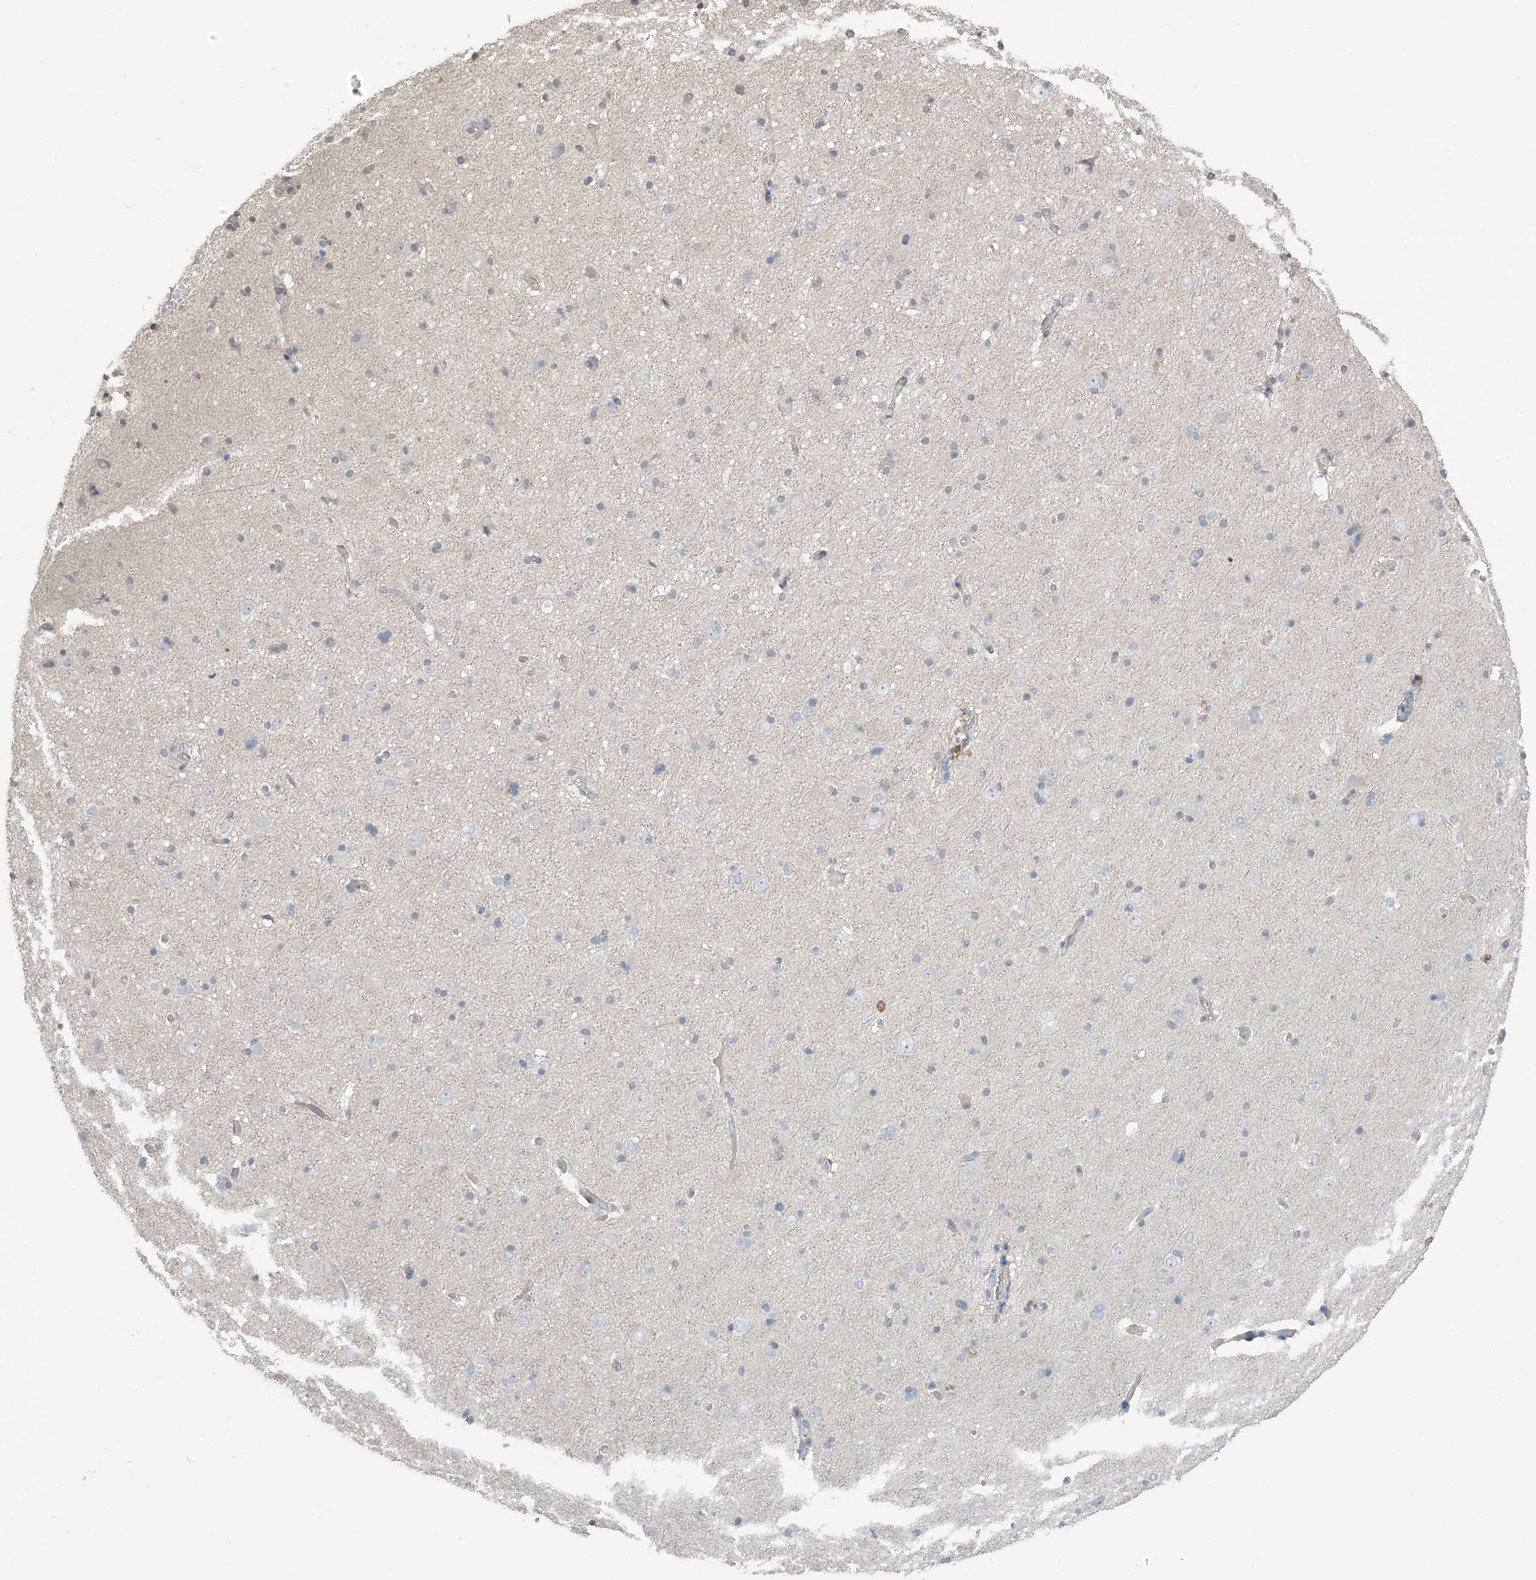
{"staining": {"intensity": "negative", "quantity": "none", "location": "none"}, "tissue": "cerebral cortex", "cell_type": "Endothelial cells", "image_type": "normal", "snomed": [{"axis": "morphology", "description": "Normal tissue, NOS"}, {"axis": "topography", "description": "Cerebral cortex"}], "caption": "Immunohistochemistry (IHC) of benign cerebral cortex displays no expression in endothelial cells. The staining was performed using DAB (3,3'-diaminobenzidine) to visualize the protein expression in brown, while the nuclei were stained in blue with hematoxylin (Magnification: 20x).", "gene": "HOXA11", "patient": {"sex": "male", "age": 34}}